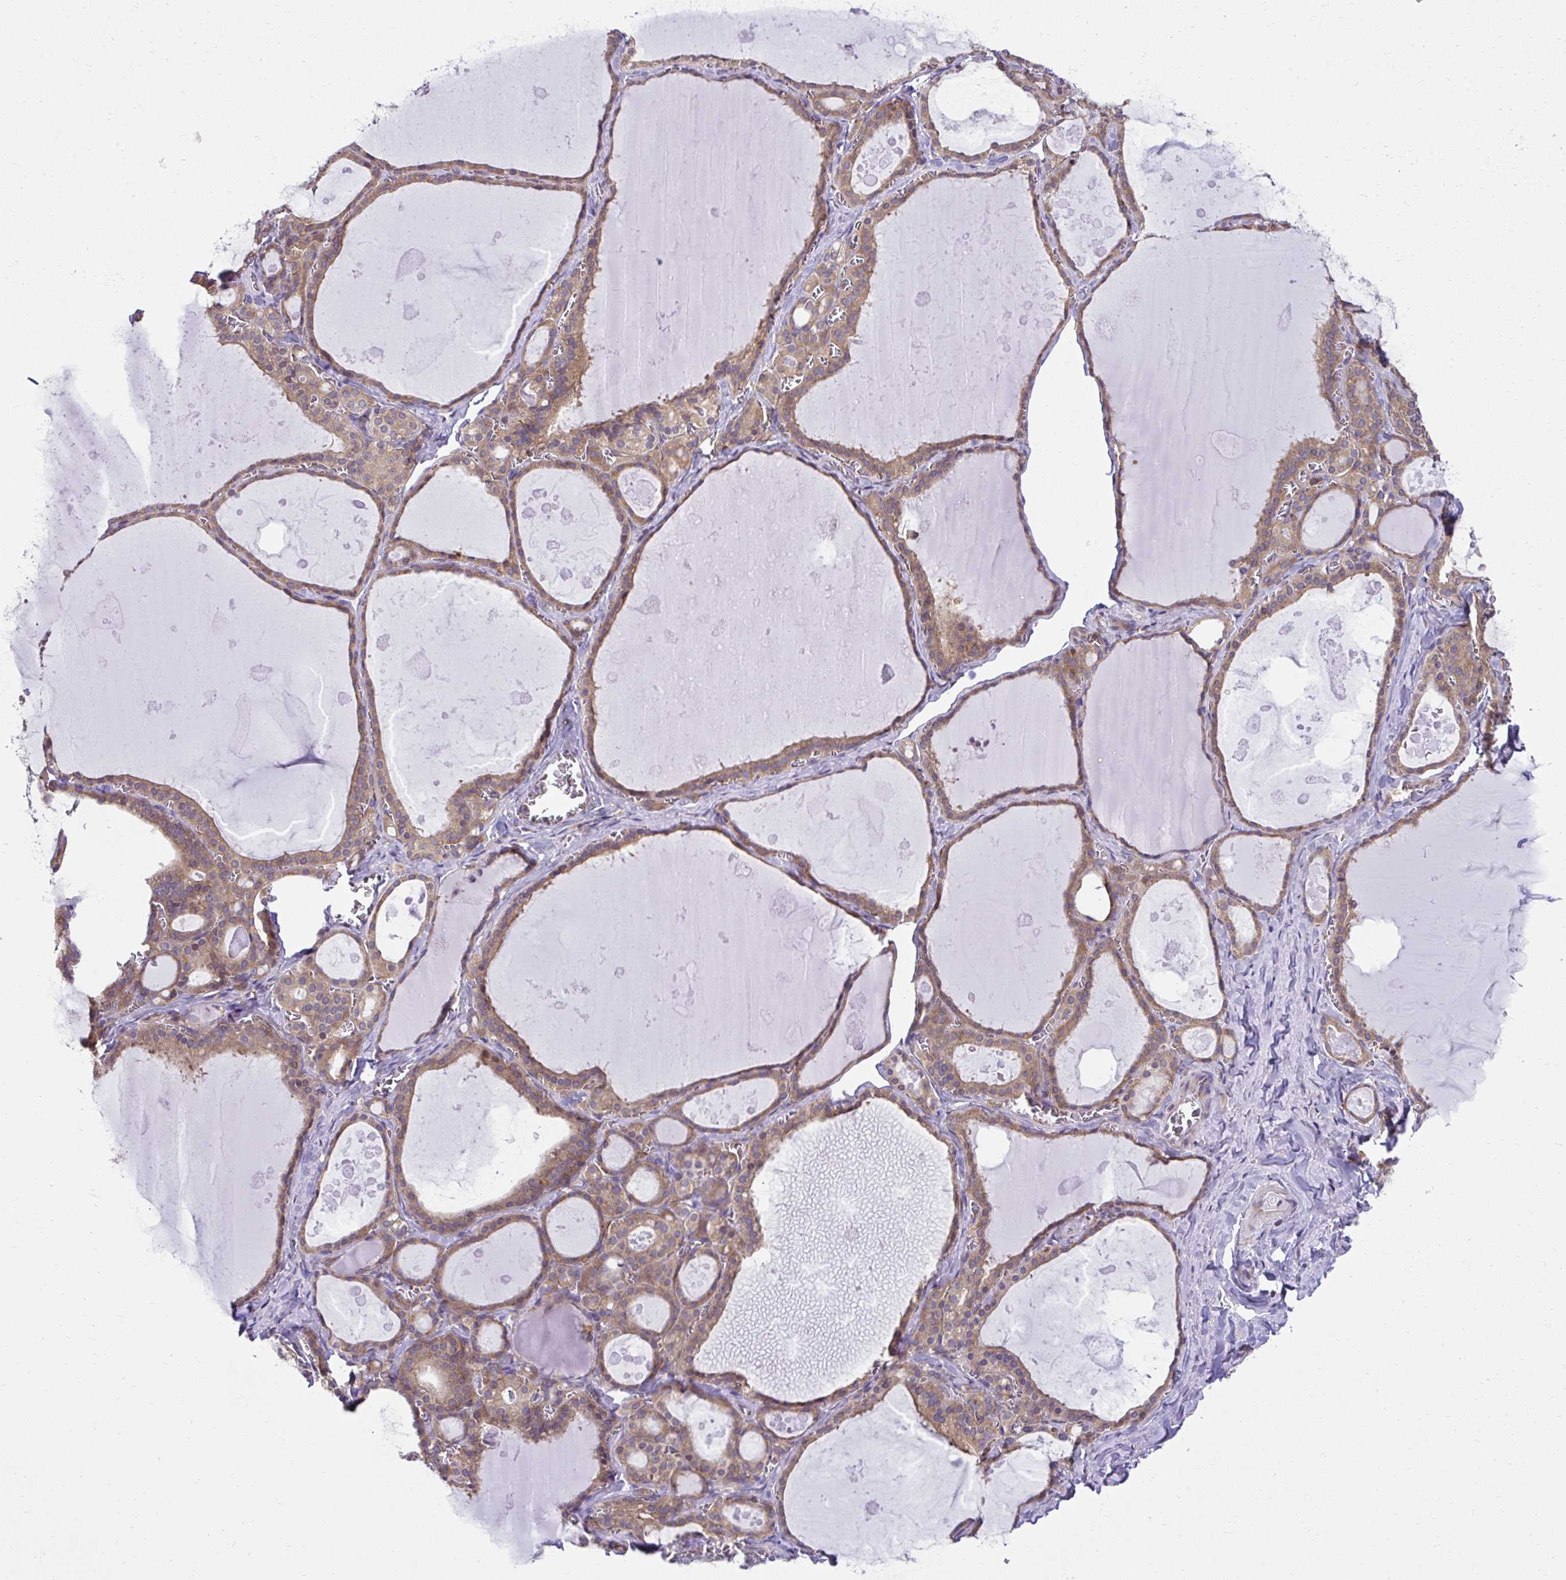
{"staining": {"intensity": "moderate", "quantity": ">75%", "location": "cytoplasmic/membranous"}, "tissue": "thyroid gland", "cell_type": "Glandular cells", "image_type": "normal", "snomed": [{"axis": "morphology", "description": "Normal tissue, NOS"}, {"axis": "topography", "description": "Thyroid gland"}], "caption": "Immunohistochemistry (IHC) histopathology image of normal human thyroid gland stained for a protein (brown), which shows medium levels of moderate cytoplasmic/membranous positivity in approximately >75% of glandular cells.", "gene": "RPS7", "patient": {"sex": "male", "age": 56}}